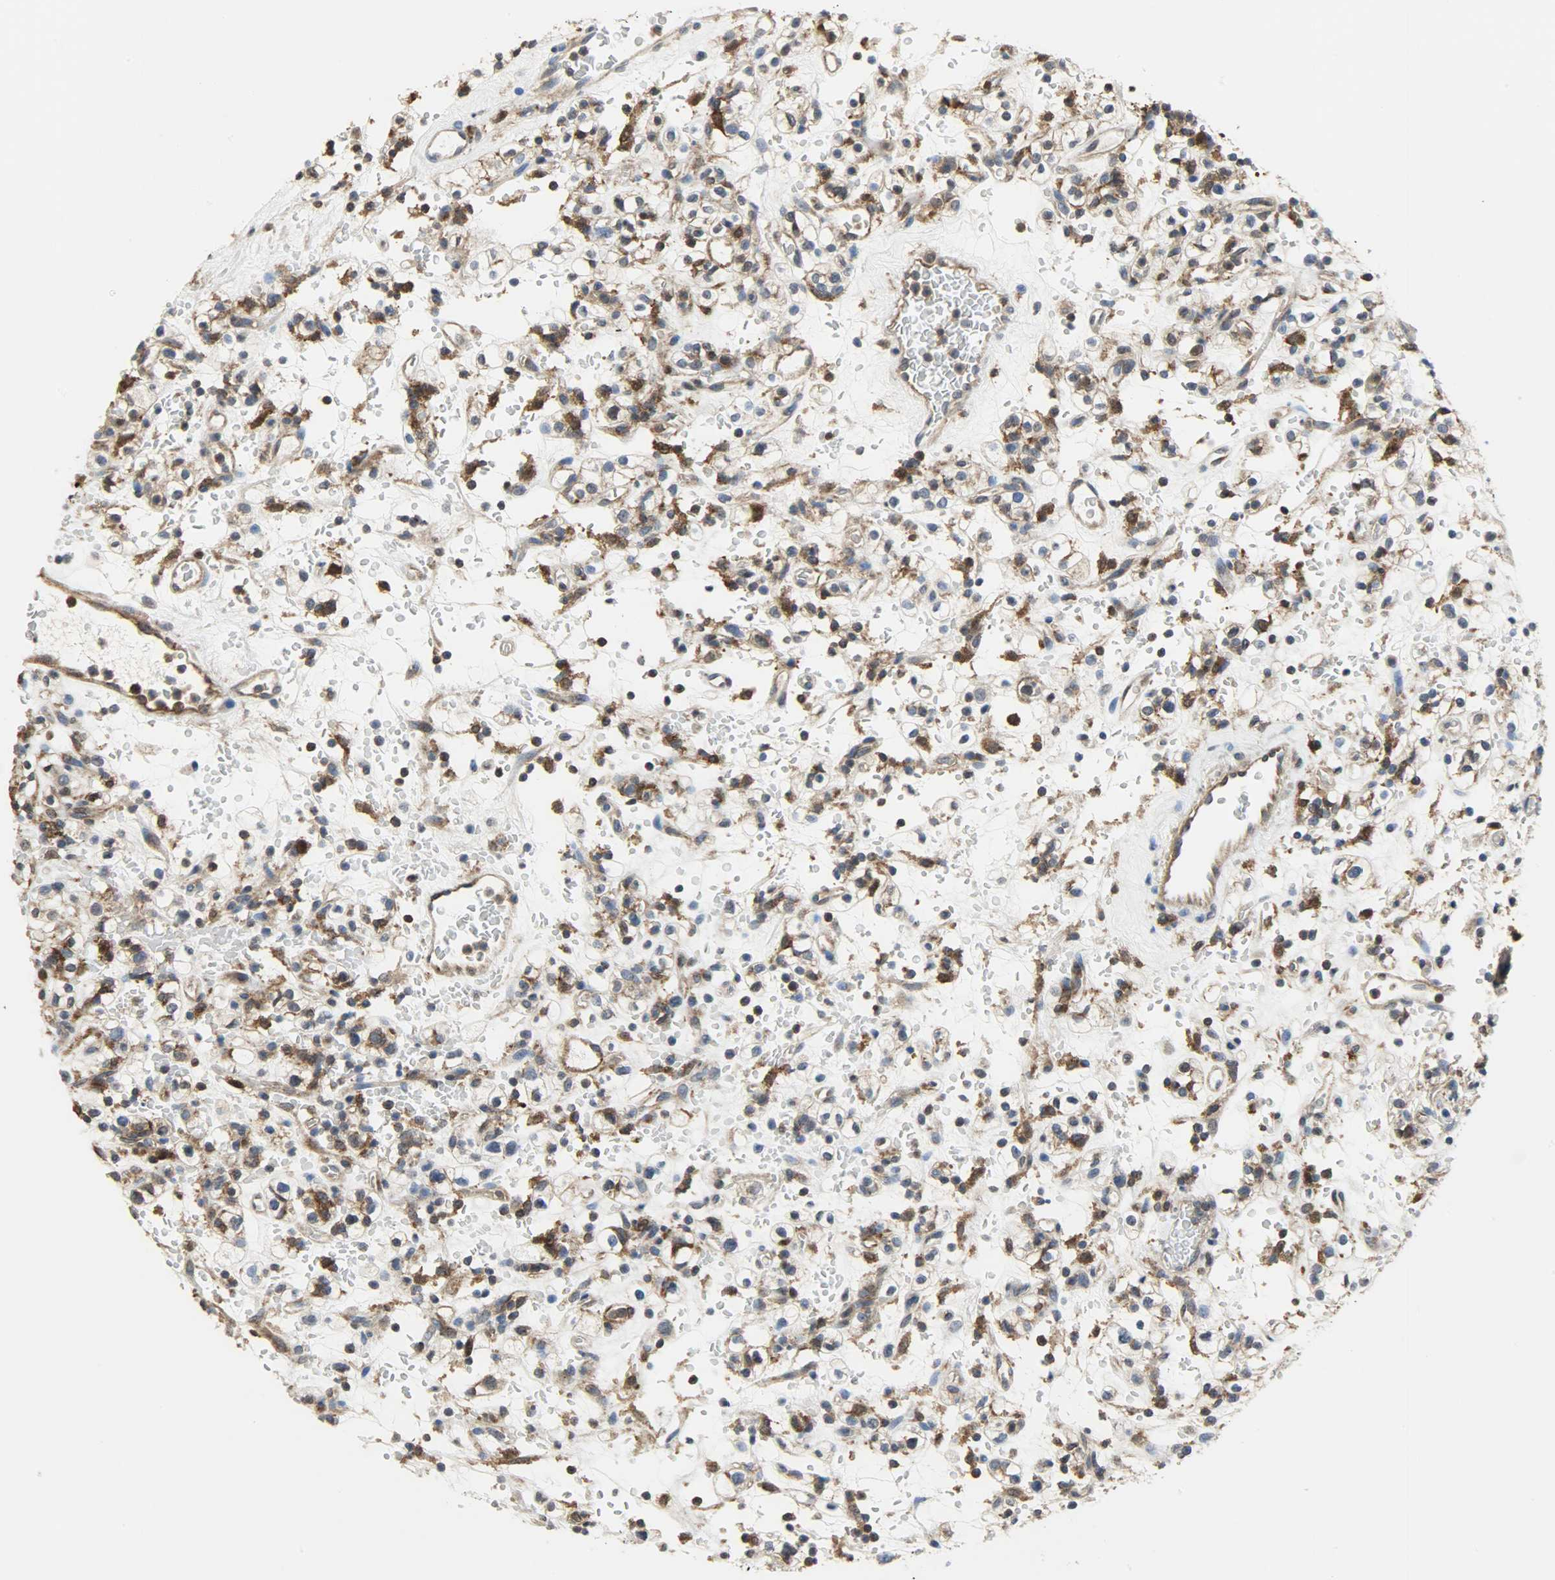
{"staining": {"intensity": "moderate", "quantity": ">75%", "location": "cytoplasmic/membranous"}, "tissue": "renal cancer", "cell_type": "Tumor cells", "image_type": "cancer", "snomed": [{"axis": "morphology", "description": "Normal tissue, NOS"}, {"axis": "morphology", "description": "Adenocarcinoma, NOS"}, {"axis": "topography", "description": "Kidney"}], "caption": "Moderate cytoplasmic/membranous staining is present in approximately >75% of tumor cells in adenocarcinoma (renal).", "gene": "TRIM21", "patient": {"sex": "female", "age": 72}}